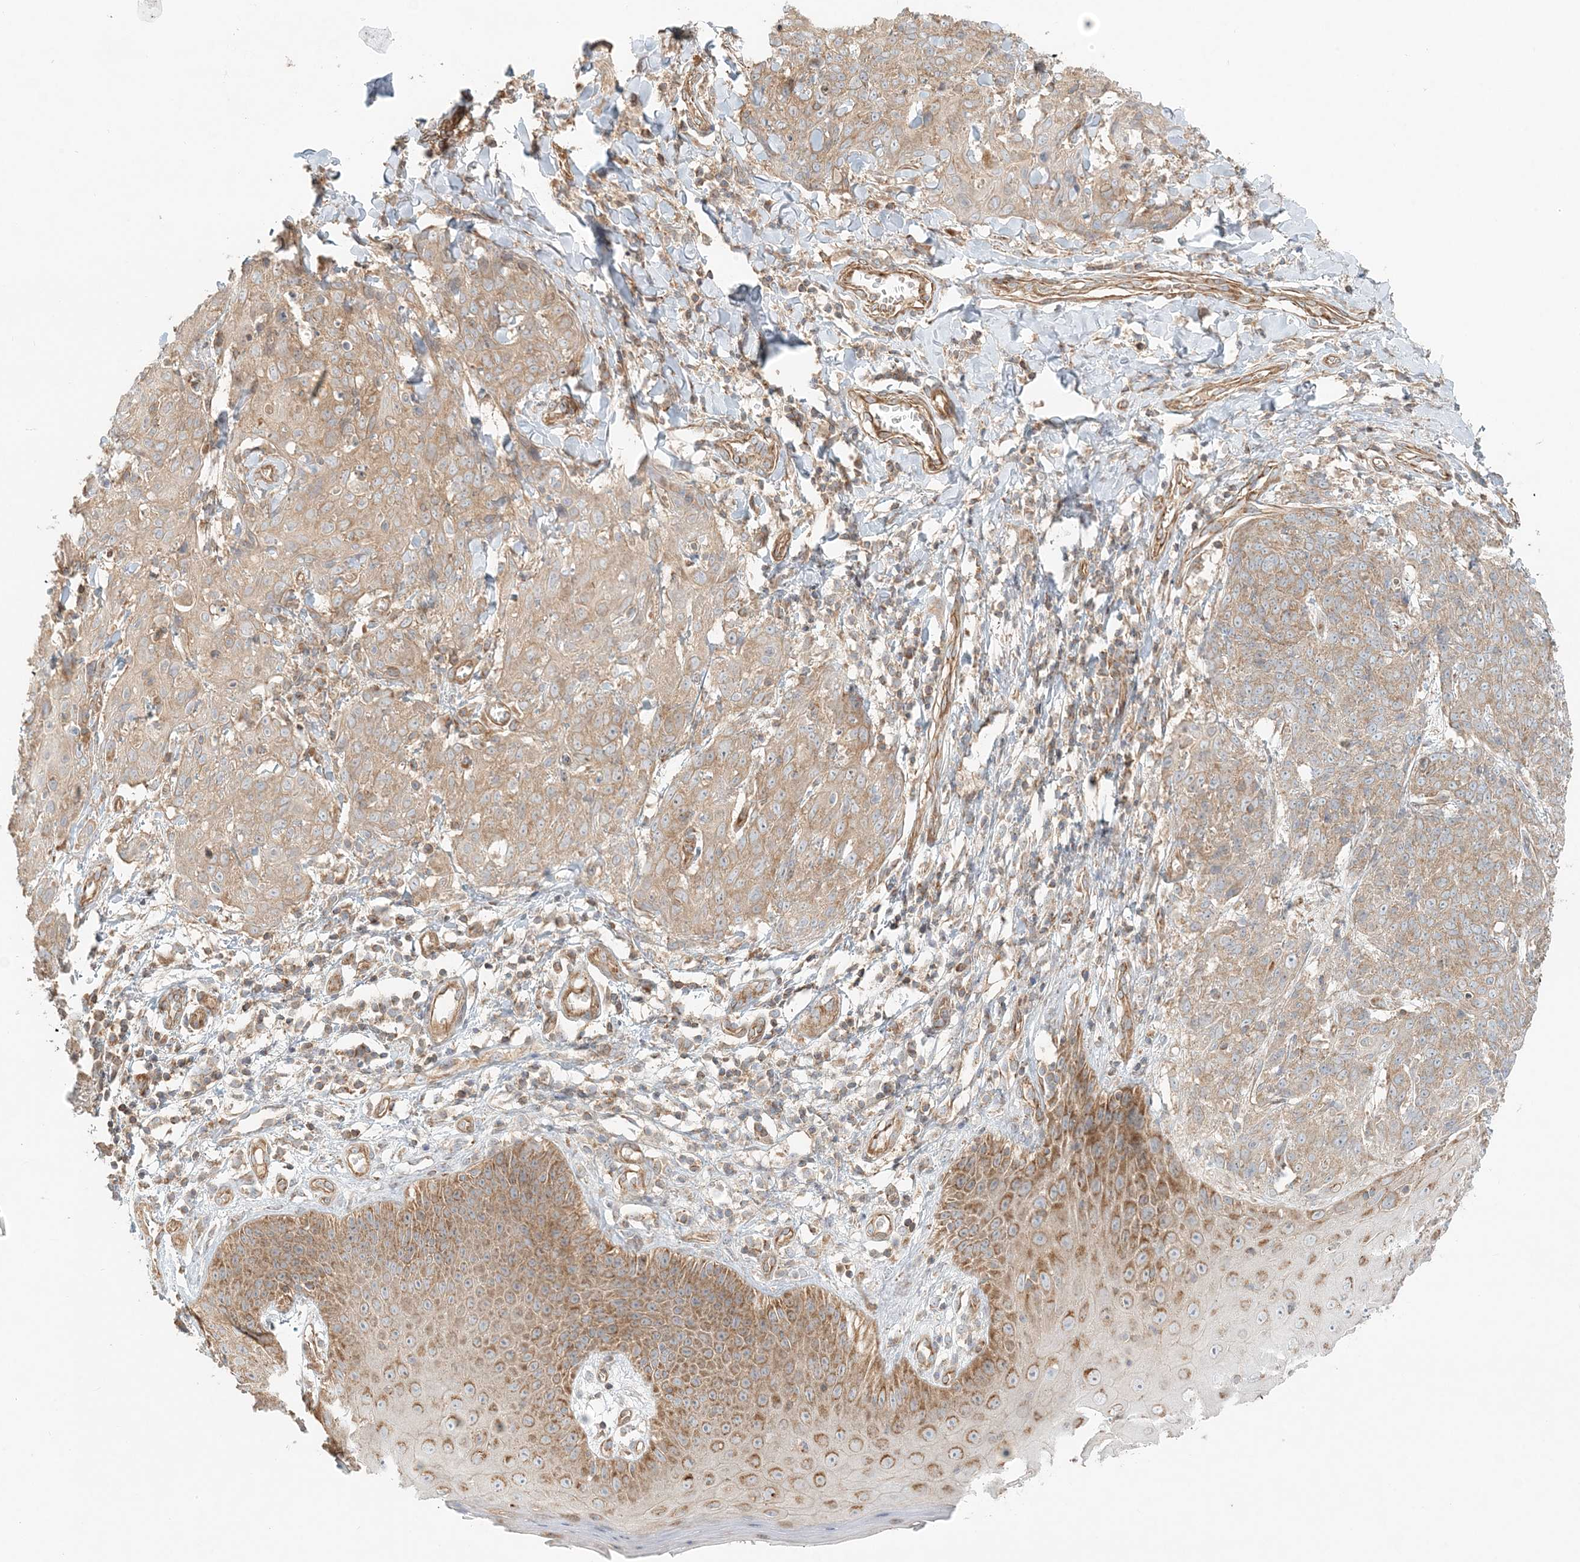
{"staining": {"intensity": "moderate", "quantity": ">75%", "location": "cytoplasmic/membranous"}, "tissue": "skin cancer", "cell_type": "Tumor cells", "image_type": "cancer", "snomed": [{"axis": "morphology", "description": "Squamous cell carcinoma, NOS"}, {"axis": "topography", "description": "Skin"}, {"axis": "topography", "description": "Vulva"}], "caption": "This image exhibits immunohistochemistry staining of skin cancer, with medium moderate cytoplasmic/membranous staining in approximately >75% of tumor cells.", "gene": "KIAA0232", "patient": {"sex": "female", "age": 85}}